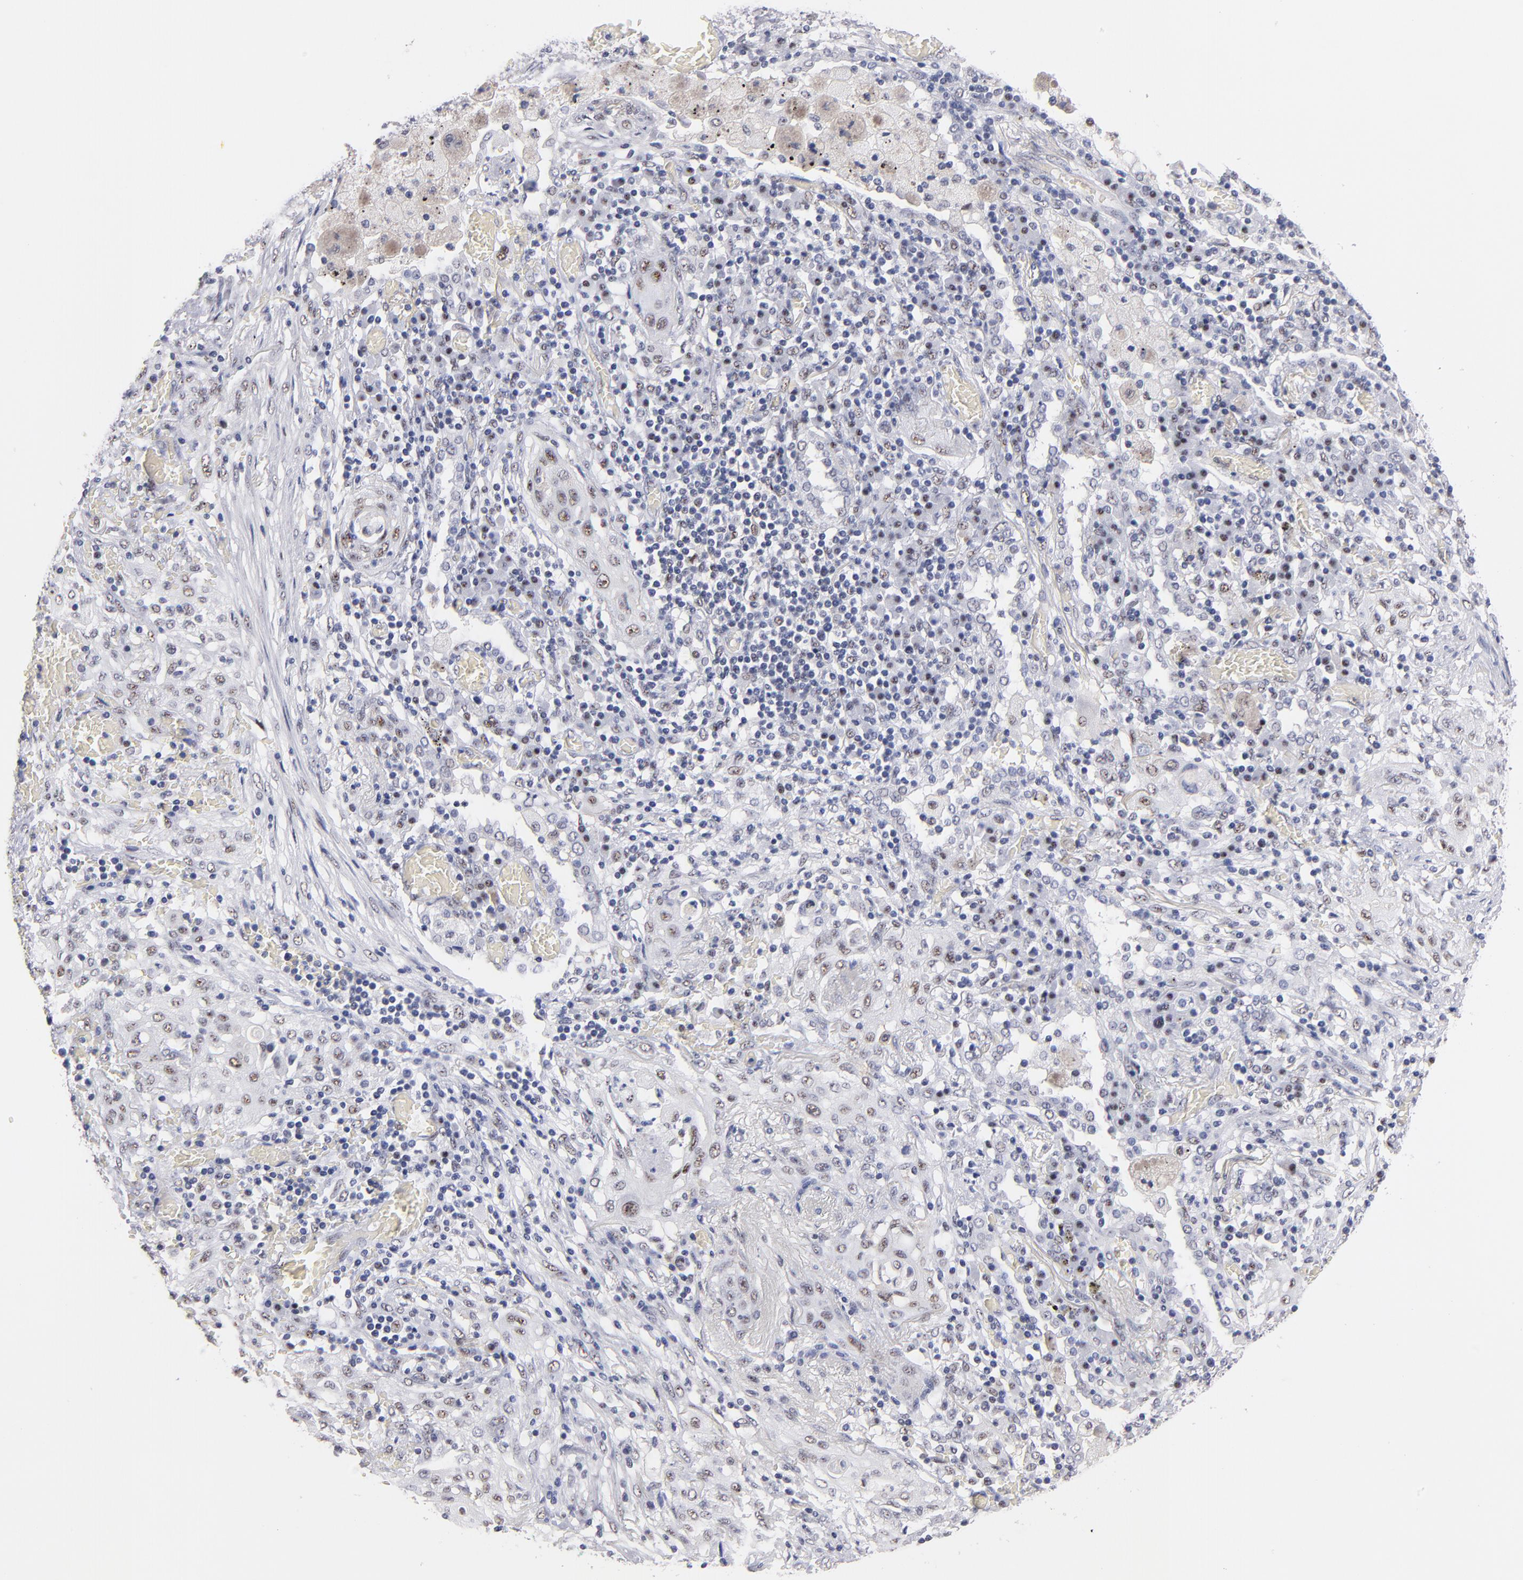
{"staining": {"intensity": "moderate", "quantity": "25%-75%", "location": "nuclear"}, "tissue": "lung cancer", "cell_type": "Tumor cells", "image_type": "cancer", "snomed": [{"axis": "morphology", "description": "Squamous cell carcinoma, NOS"}, {"axis": "topography", "description": "Lung"}], "caption": "Tumor cells demonstrate medium levels of moderate nuclear staining in approximately 25%-75% of cells in lung cancer. Using DAB (3,3'-diaminobenzidine) (brown) and hematoxylin (blue) stains, captured at high magnification using brightfield microscopy.", "gene": "RAF1", "patient": {"sex": "female", "age": 47}}